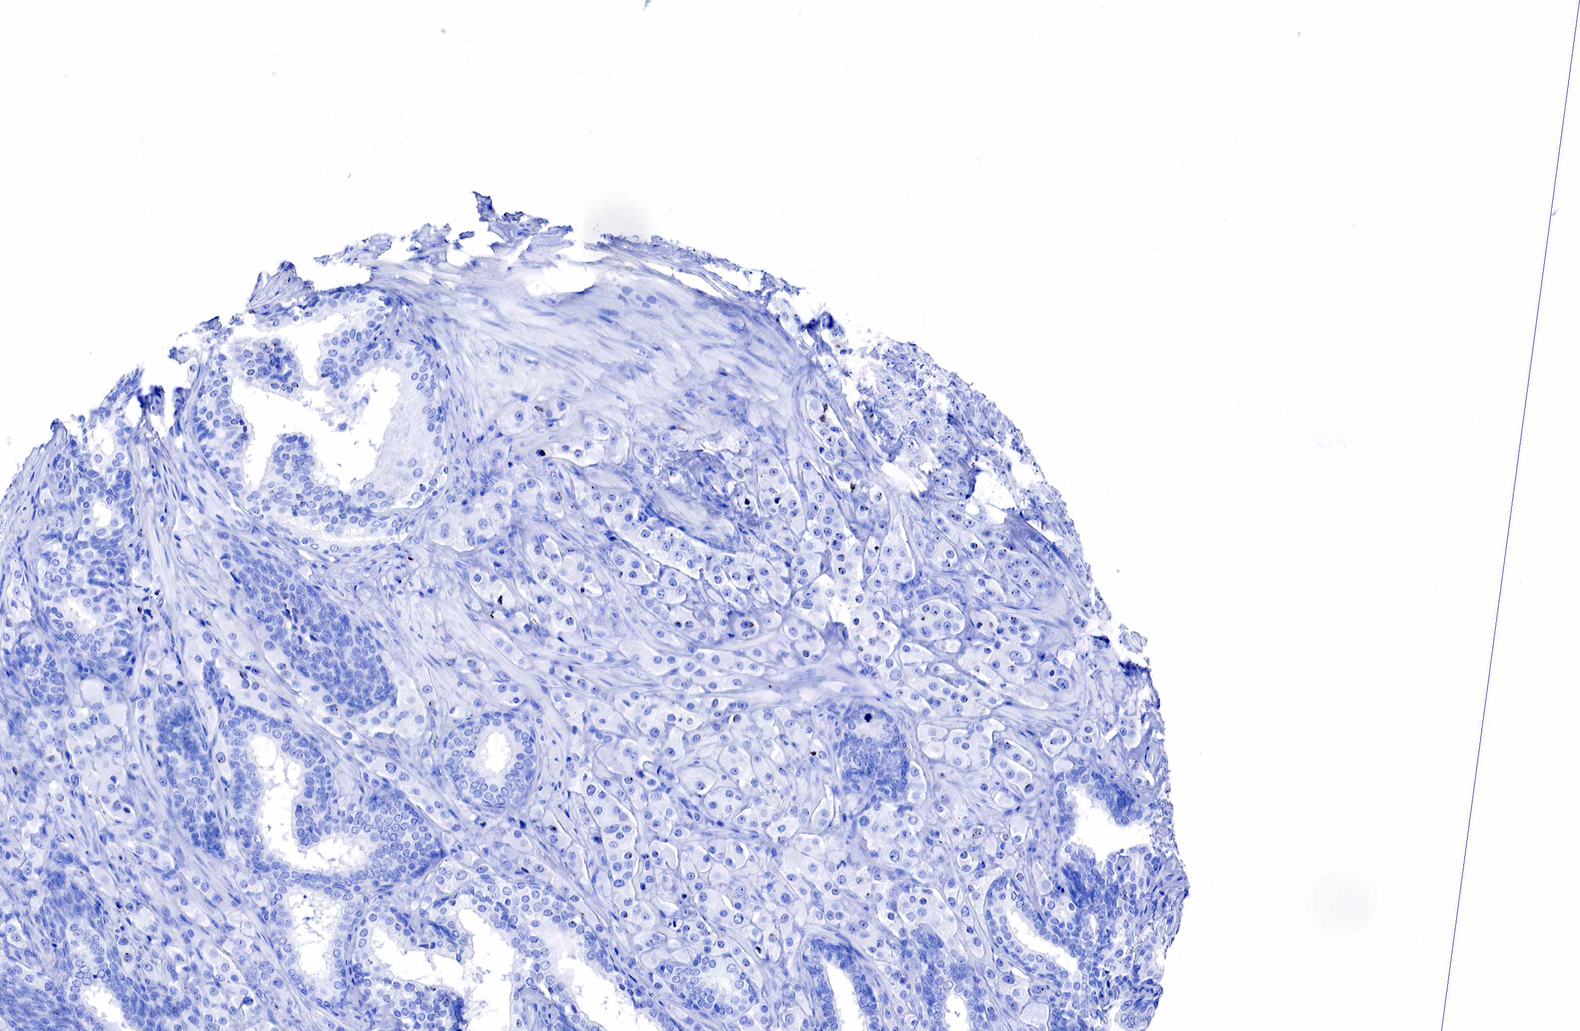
{"staining": {"intensity": "negative", "quantity": "none", "location": "none"}, "tissue": "prostate cancer", "cell_type": "Tumor cells", "image_type": "cancer", "snomed": [{"axis": "morphology", "description": "Adenocarcinoma, Medium grade"}, {"axis": "topography", "description": "Prostate"}], "caption": "High magnification brightfield microscopy of adenocarcinoma (medium-grade) (prostate) stained with DAB (brown) and counterstained with hematoxylin (blue): tumor cells show no significant expression. The staining is performed using DAB brown chromogen with nuclei counter-stained in using hematoxylin.", "gene": "CD79A", "patient": {"sex": "male", "age": 70}}